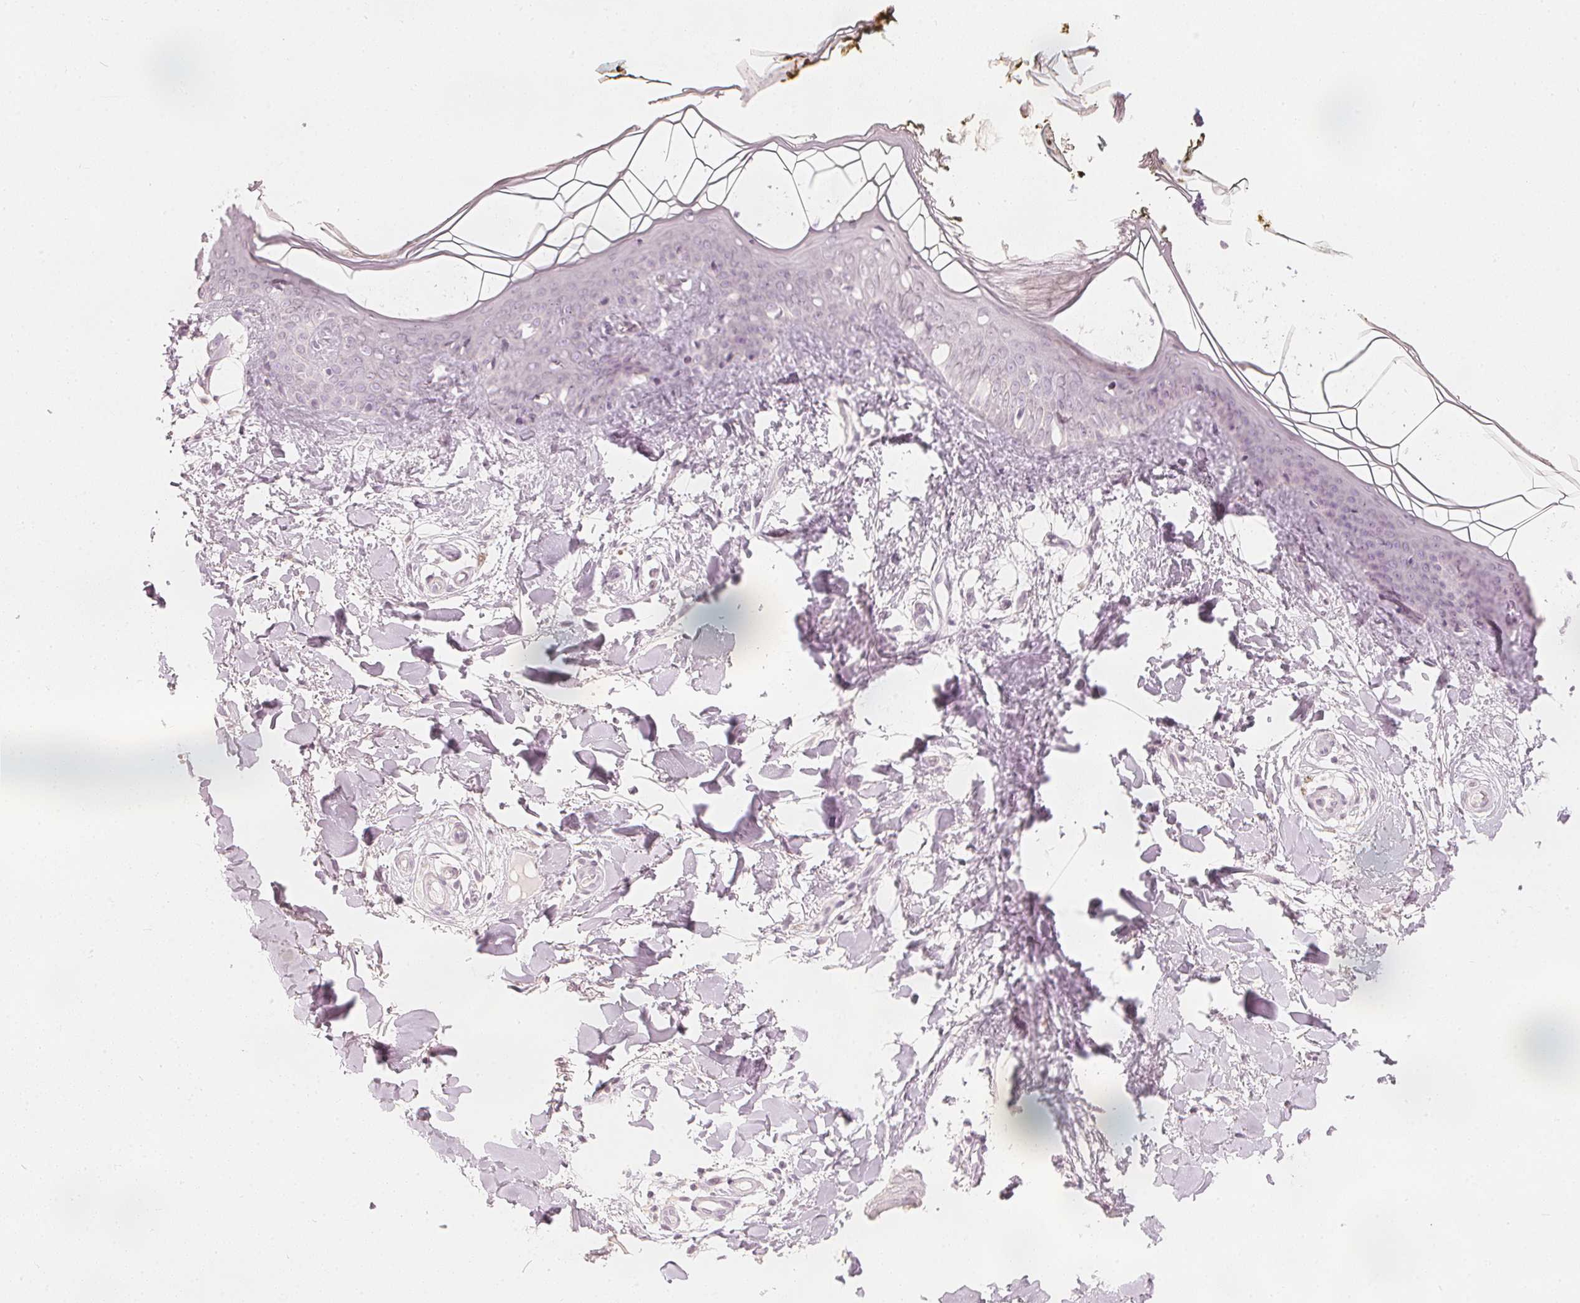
{"staining": {"intensity": "negative", "quantity": "none", "location": "none"}, "tissue": "skin", "cell_type": "Fibroblasts", "image_type": "normal", "snomed": [{"axis": "morphology", "description": "Normal tissue, NOS"}, {"axis": "topography", "description": "Skin"}], "caption": "Immunohistochemistry (IHC) of unremarkable skin reveals no staining in fibroblasts.", "gene": "CALB1", "patient": {"sex": "female", "age": 34}}